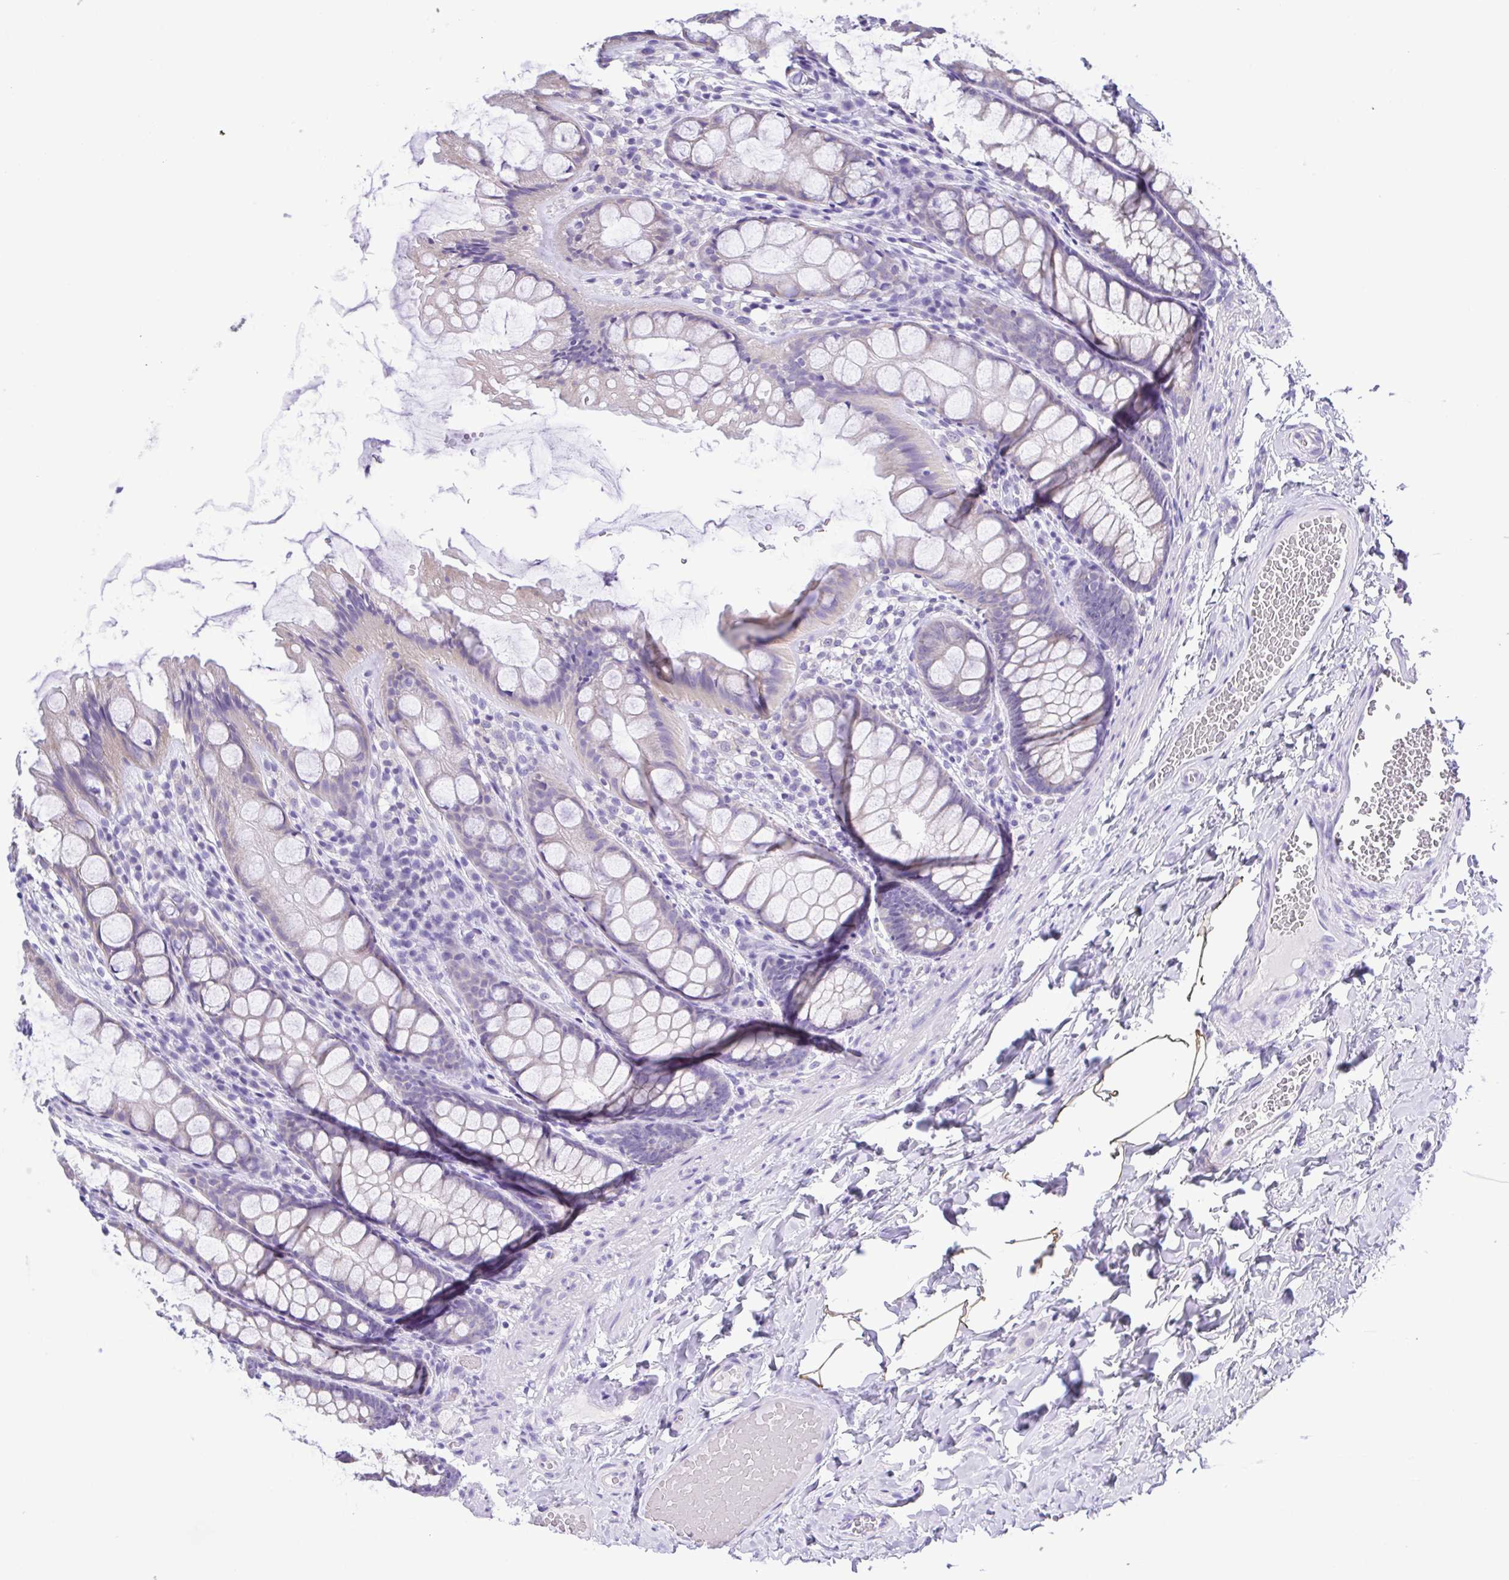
{"staining": {"intensity": "negative", "quantity": "none", "location": "none"}, "tissue": "colon", "cell_type": "Endothelial cells", "image_type": "normal", "snomed": [{"axis": "morphology", "description": "Normal tissue, NOS"}, {"axis": "topography", "description": "Colon"}], "caption": "The image reveals no significant expression in endothelial cells of colon. The staining was performed using DAB (3,3'-diaminobenzidine) to visualize the protein expression in brown, while the nuclei were stained in blue with hematoxylin (Magnification: 20x).", "gene": "CD72", "patient": {"sex": "male", "age": 47}}